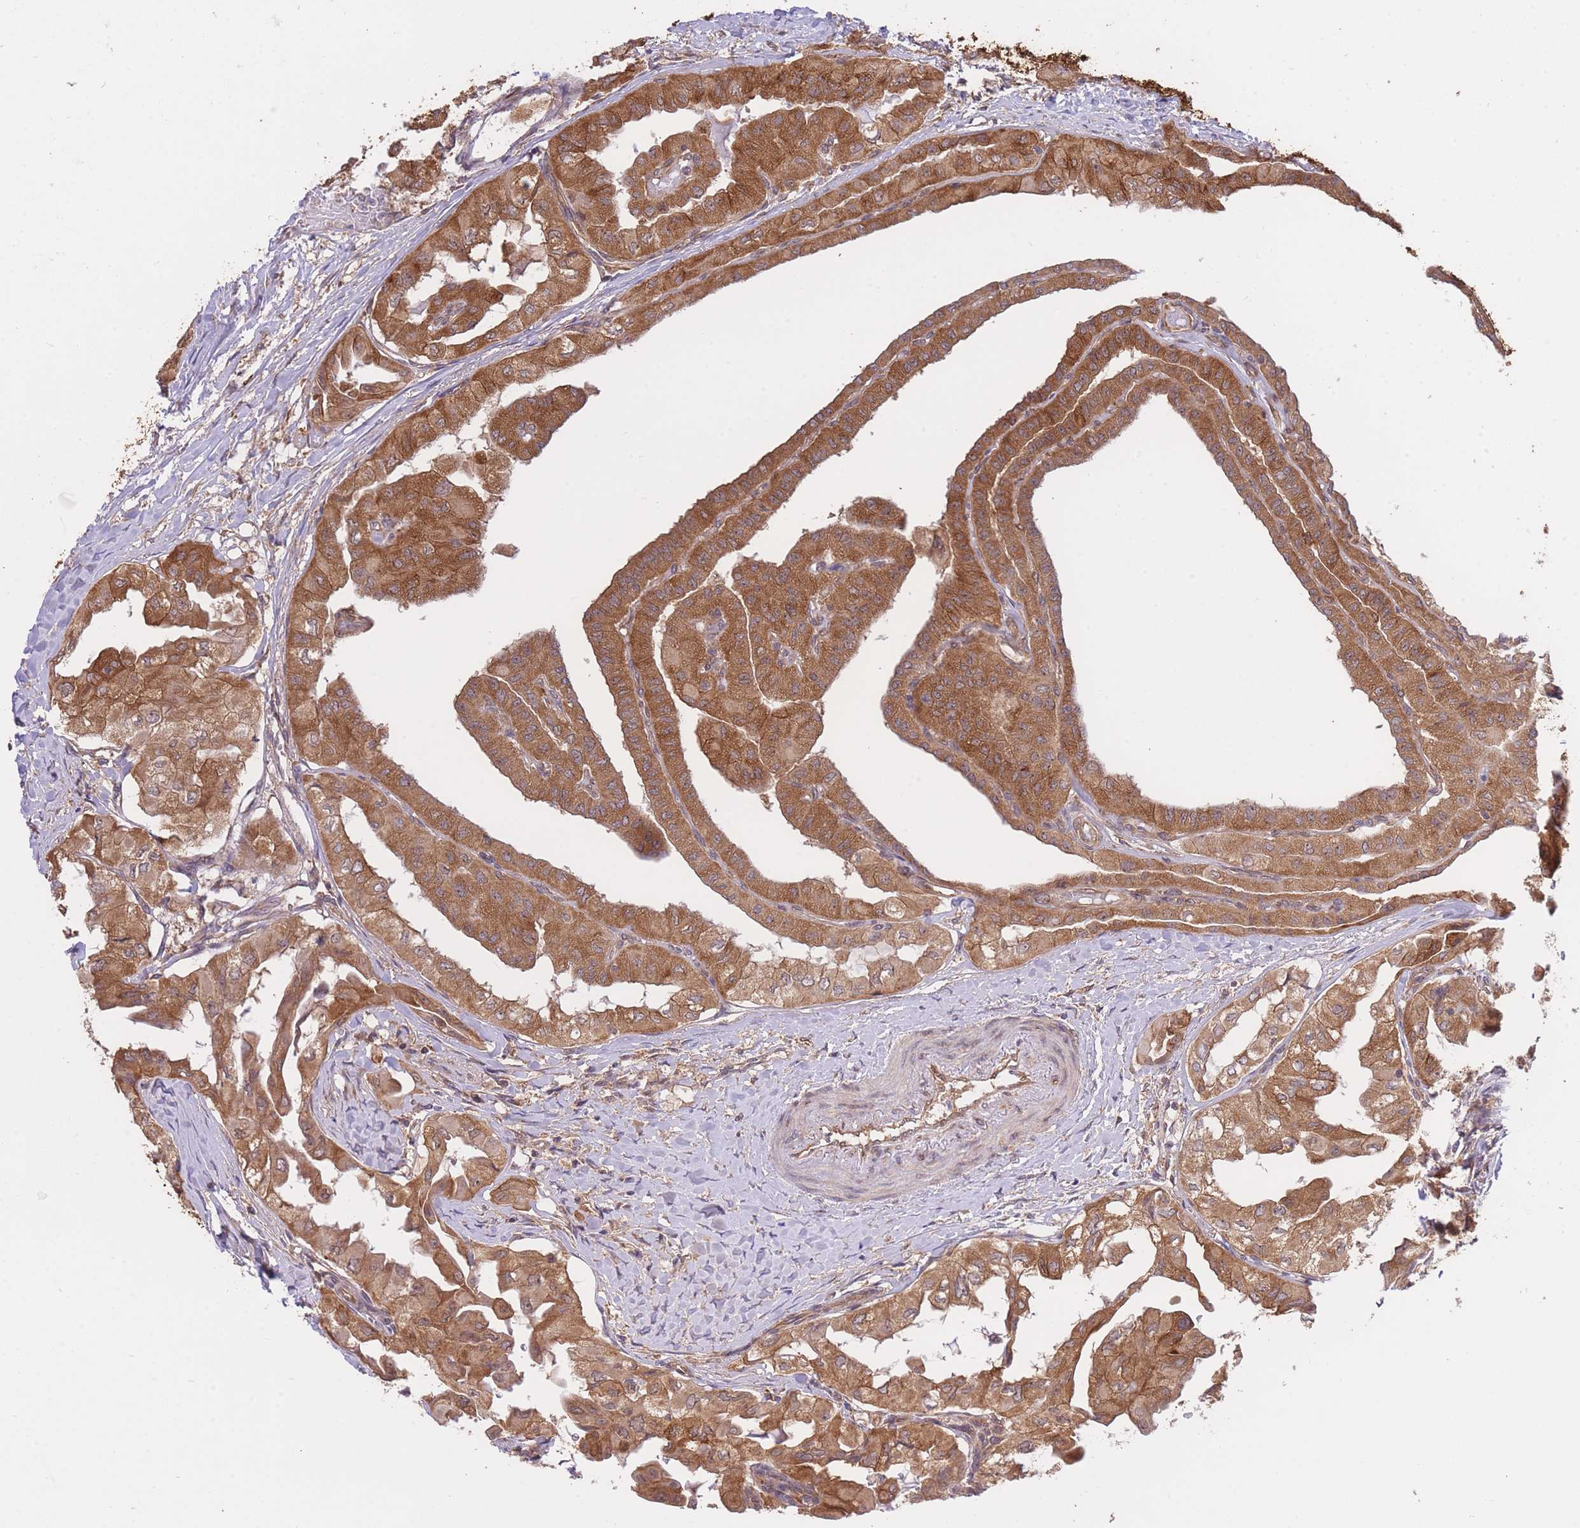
{"staining": {"intensity": "moderate", "quantity": ">75%", "location": "cytoplasmic/membranous"}, "tissue": "thyroid cancer", "cell_type": "Tumor cells", "image_type": "cancer", "snomed": [{"axis": "morphology", "description": "Papillary adenocarcinoma, NOS"}, {"axis": "topography", "description": "Thyroid gland"}], "caption": "A high-resolution histopathology image shows immunohistochemistry (IHC) staining of thyroid papillary adenocarcinoma, which demonstrates moderate cytoplasmic/membranous positivity in about >75% of tumor cells.", "gene": "EXOSC8", "patient": {"sex": "female", "age": 59}}